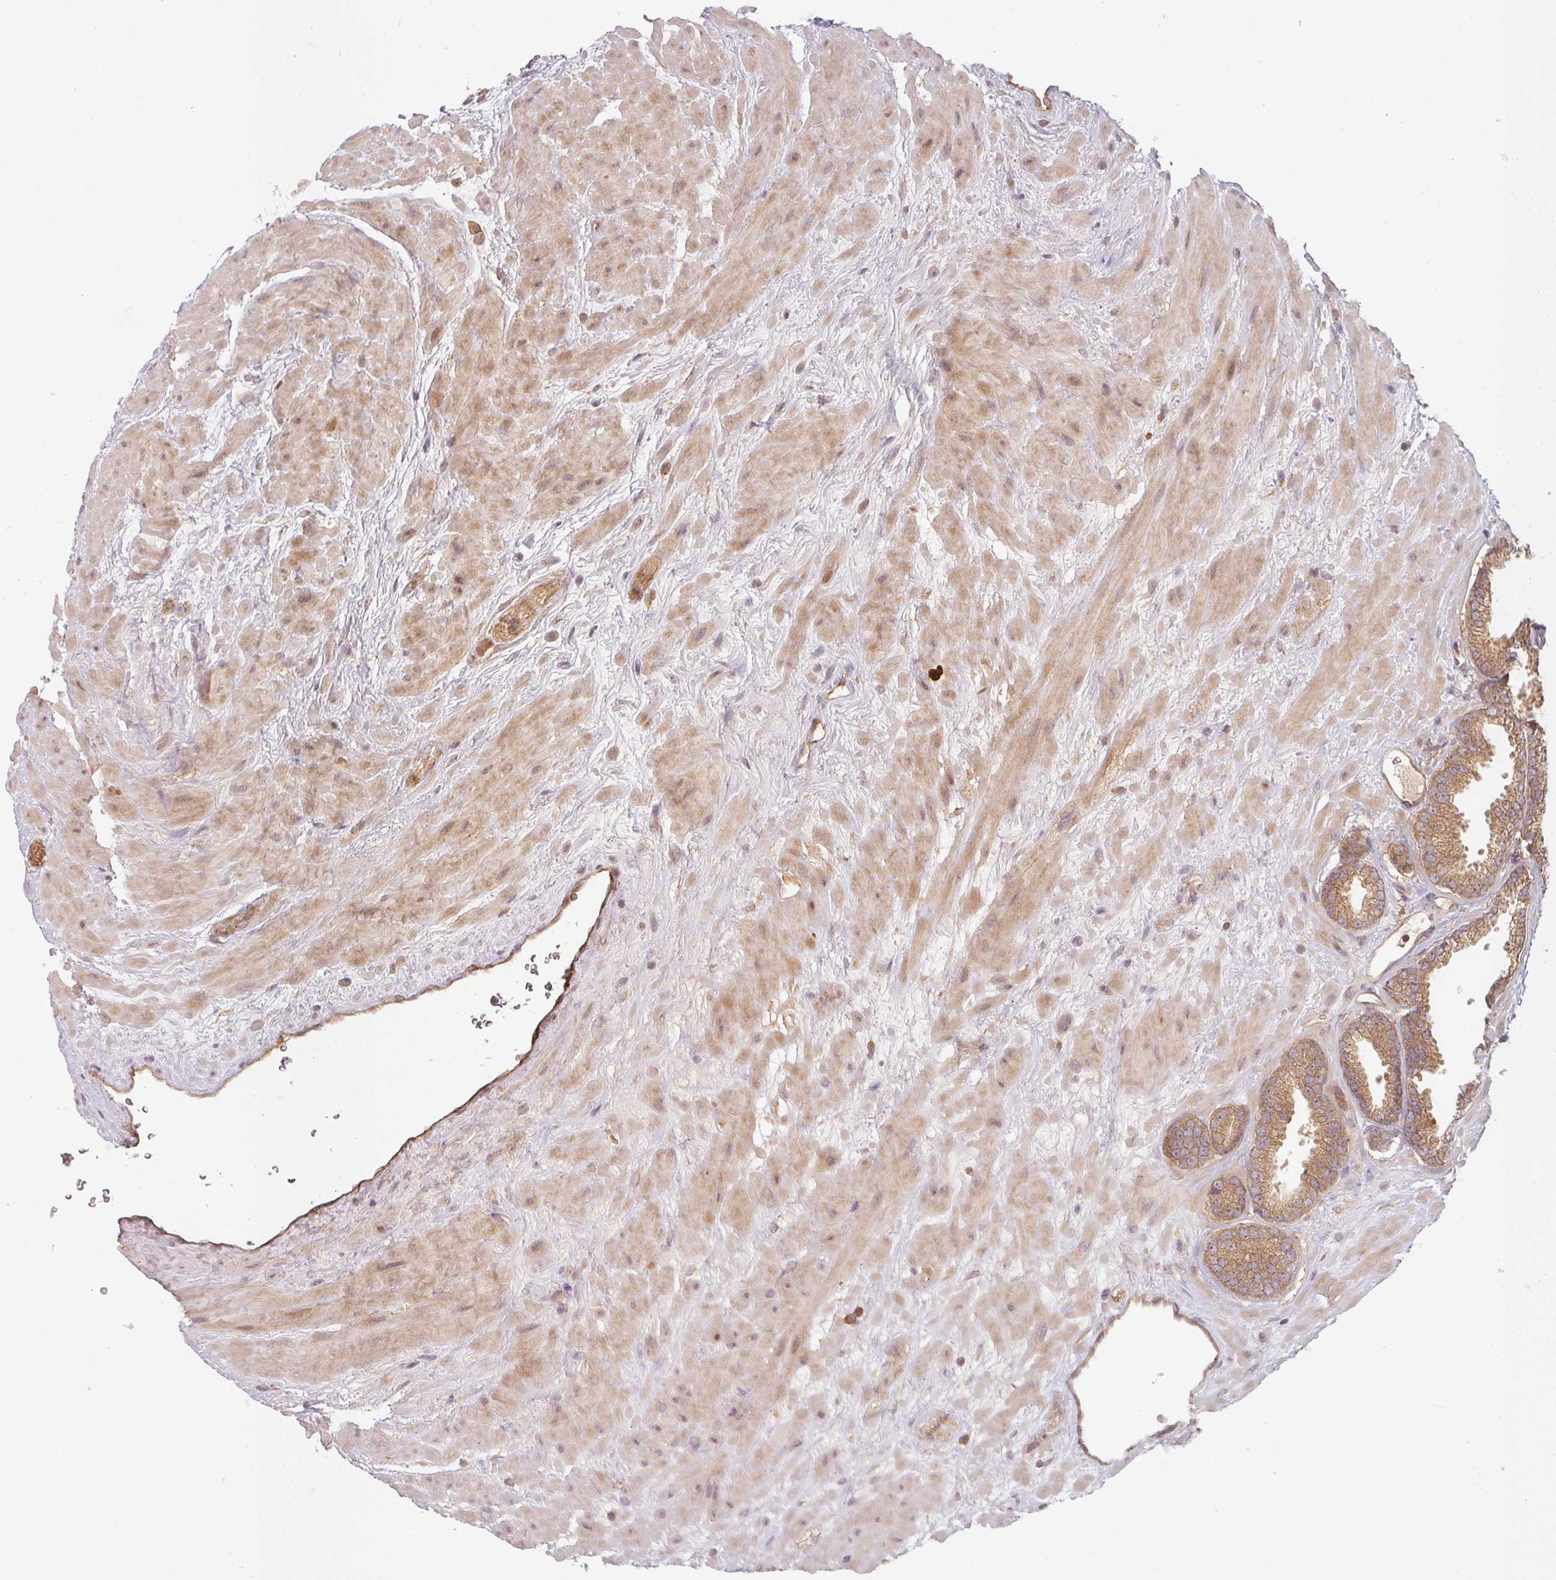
{"staining": {"intensity": "moderate", "quantity": ">75%", "location": "cytoplasmic/membranous"}, "tissue": "prostate cancer", "cell_type": "Tumor cells", "image_type": "cancer", "snomed": [{"axis": "morphology", "description": "Adenocarcinoma, Low grade"}, {"axis": "topography", "description": "Prostate"}], "caption": "DAB immunohistochemical staining of prostate low-grade adenocarcinoma shows moderate cytoplasmic/membranous protein staining in about >75% of tumor cells. The staining was performed using DAB, with brown indicating positive protein expression. Nuclei are stained blue with hematoxylin.", "gene": "RNF31", "patient": {"sex": "male", "age": 62}}